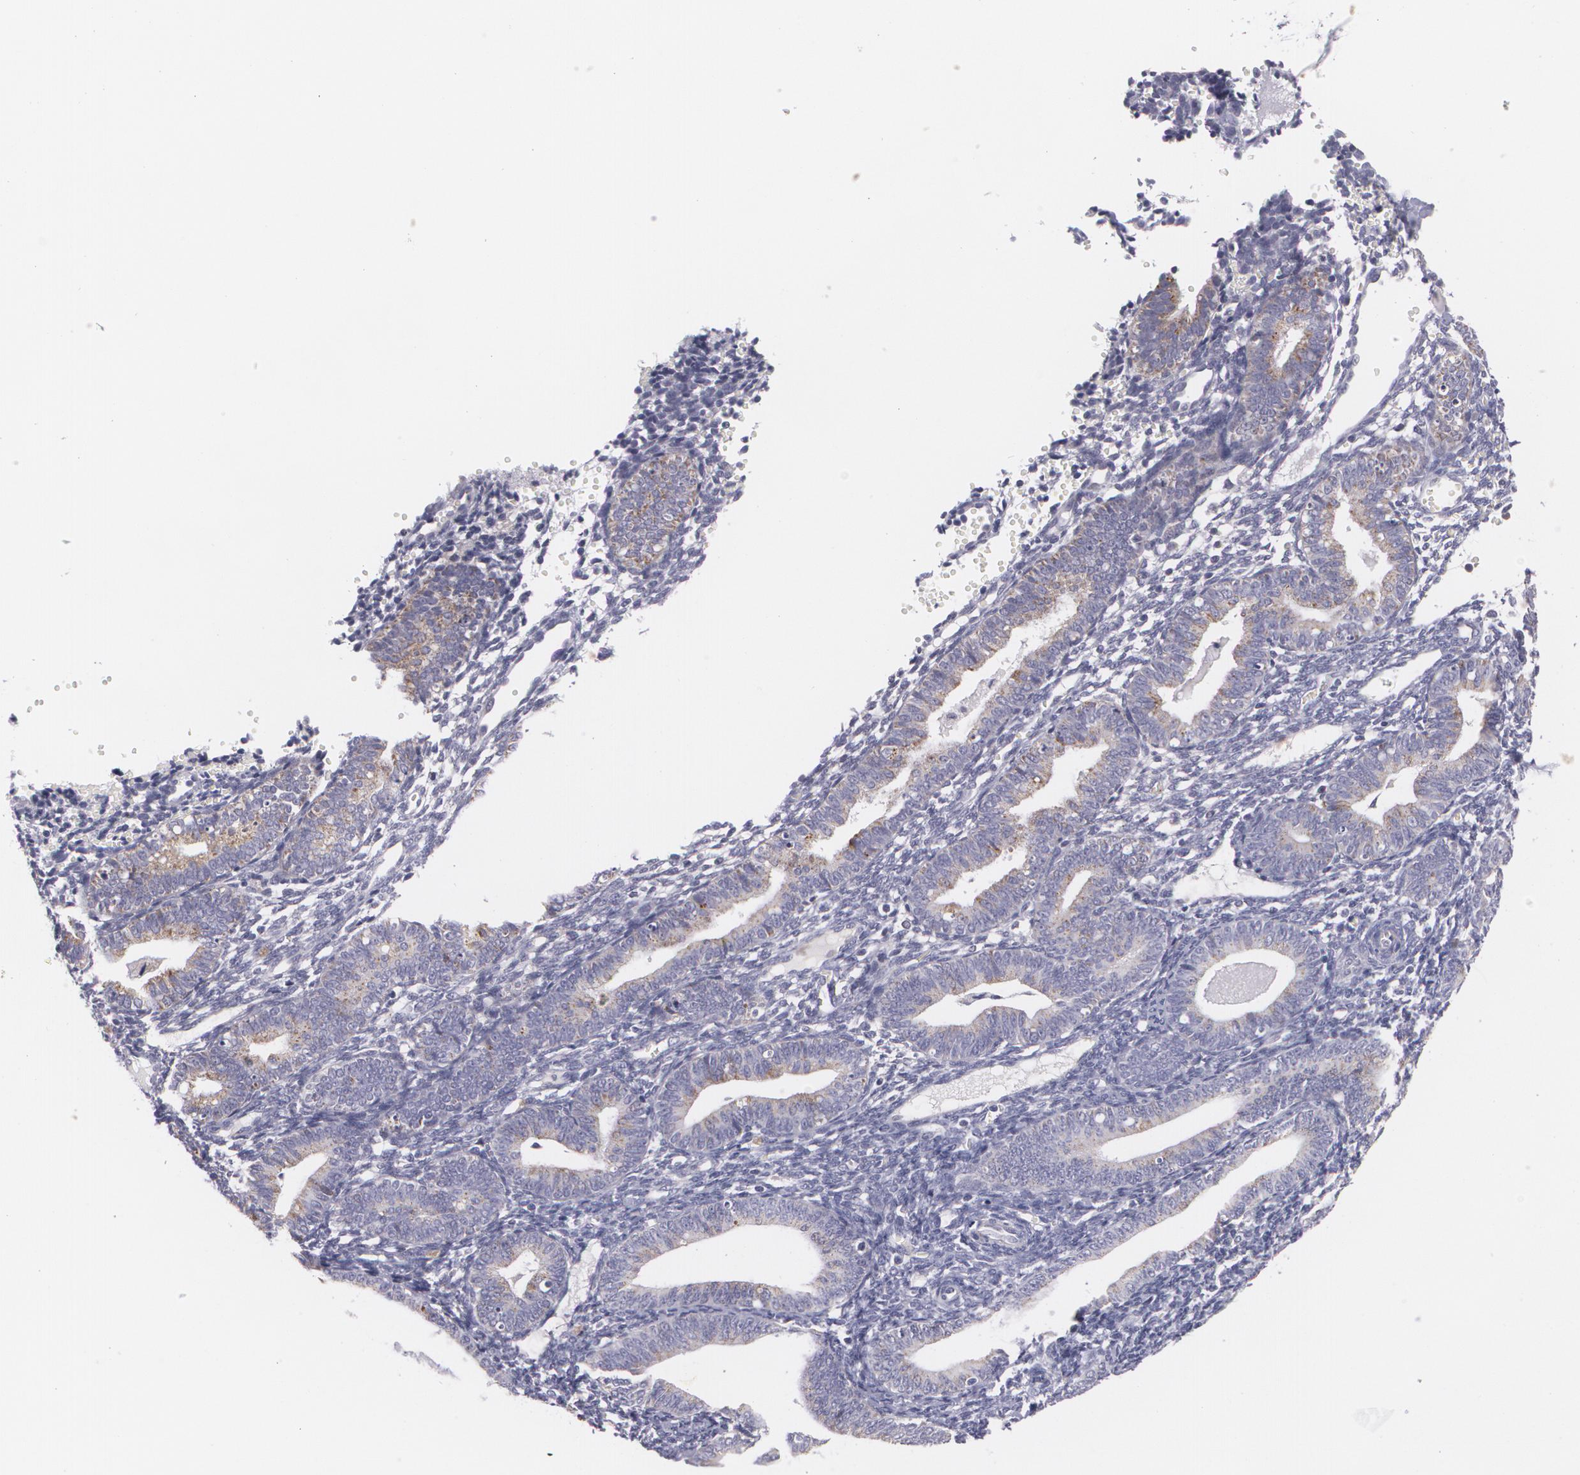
{"staining": {"intensity": "negative", "quantity": "none", "location": "none"}, "tissue": "endometrium", "cell_type": "Cells in endometrial stroma", "image_type": "normal", "snomed": [{"axis": "morphology", "description": "Normal tissue, NOS"}, {"axis": "topography", "description": "Endometrium"}], "caption": "This is an immunohistochemistry (IHC) histopathology image of benign endometrium. There is no positivity in cells in endometrial stroma.", "gene": "CILK1", "patient": {"sex": "female", "age": 61}}